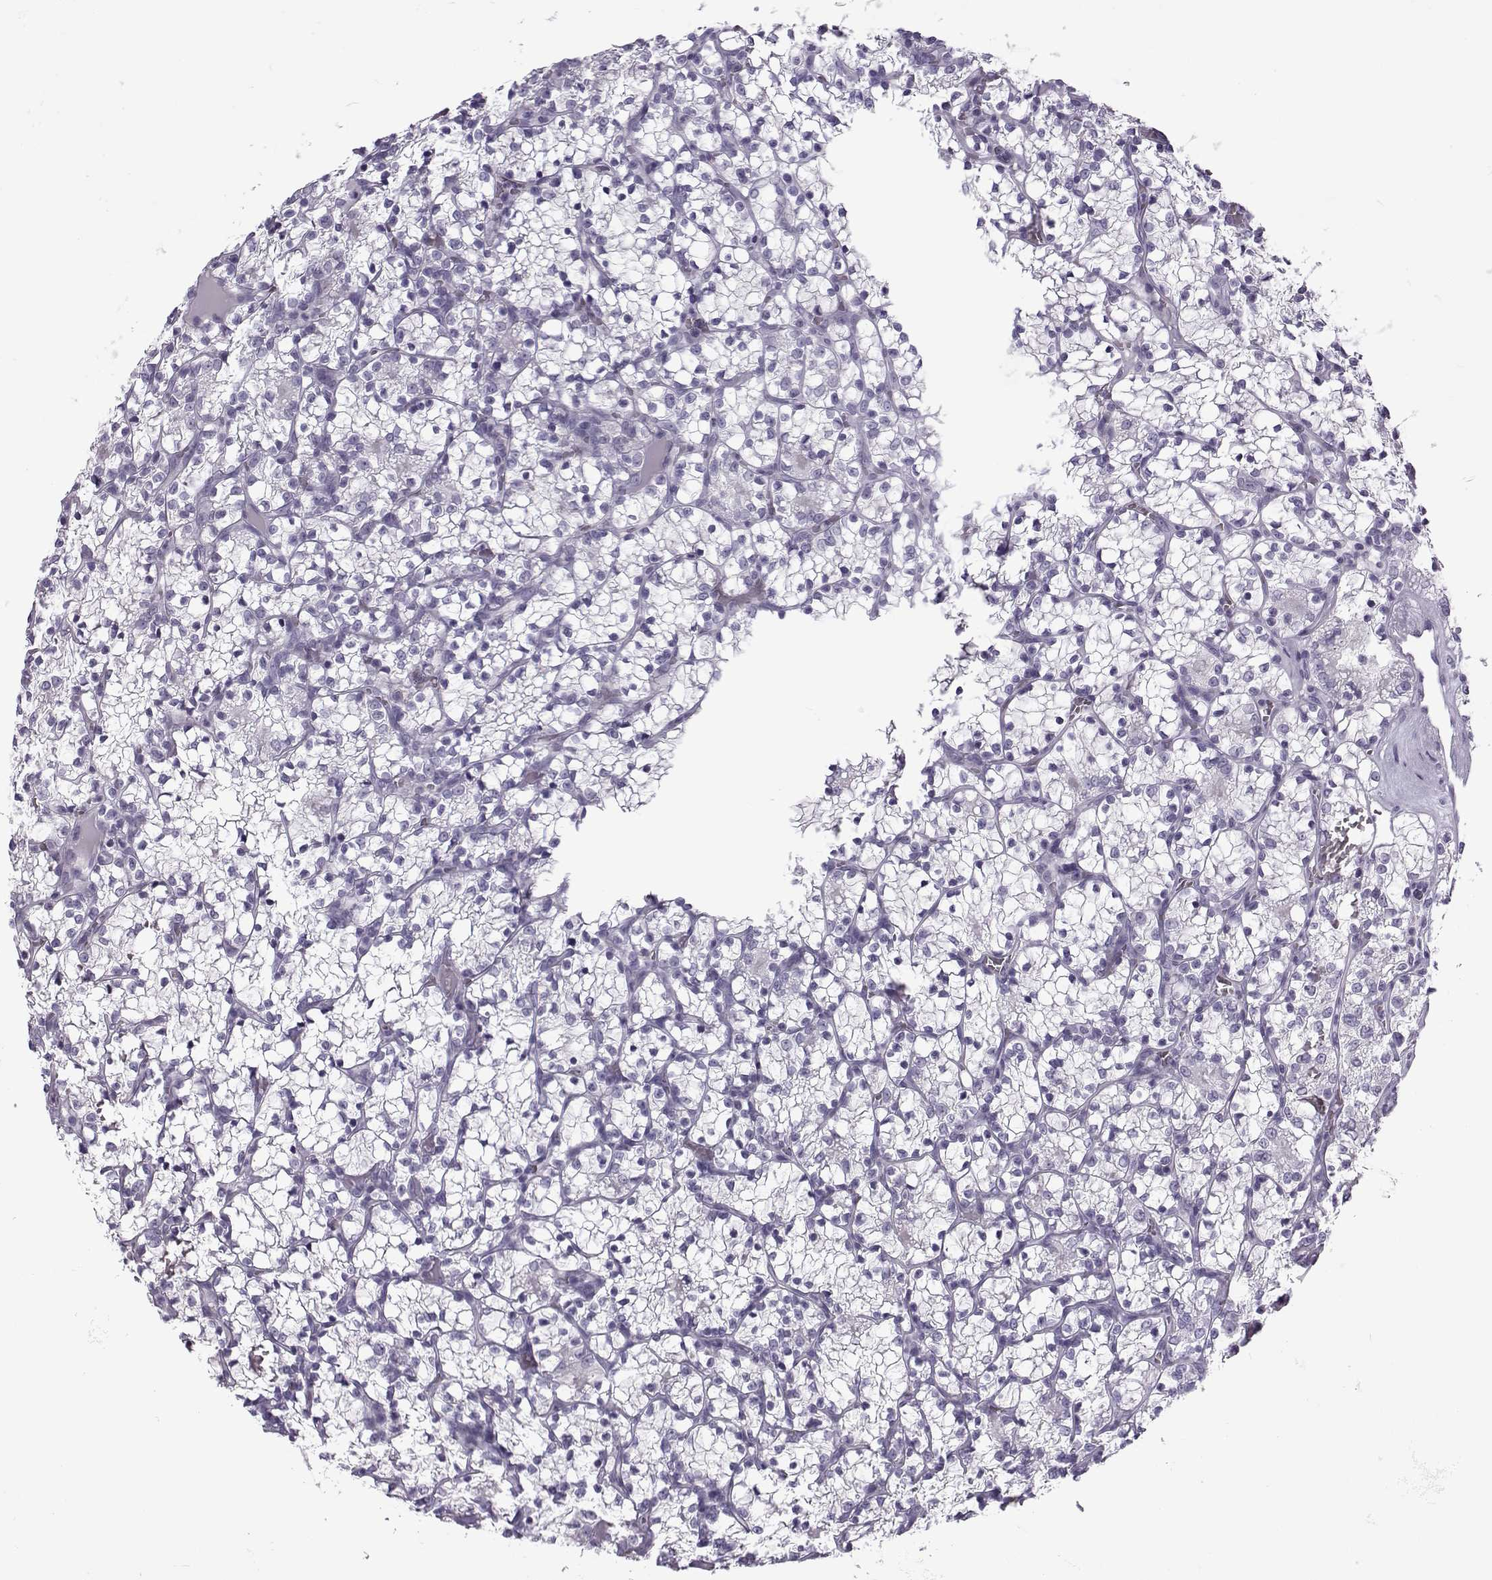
{"staining": {"intensity": "negative", "quantity": "none", "location": "none"}, "tissue": "renal cancer", "cell_type": "Tumor cells", "image_type": "cancer", "snomed": [{"axis": "morphology", "description": "Adenocarcinoma, NOS"}, {"axis": "topography", "description": "Kidney"}], "caption": "High magnification brightfield microscopy of renal adenocarcinoma stained with DAB (3,3'-diaminobenzidine) (brown) and counterstained with hematoxylin (blue): tumor cells show no significant expression.", "gene": "OIP5", "patient": {"sex": "female", "age": 69}}